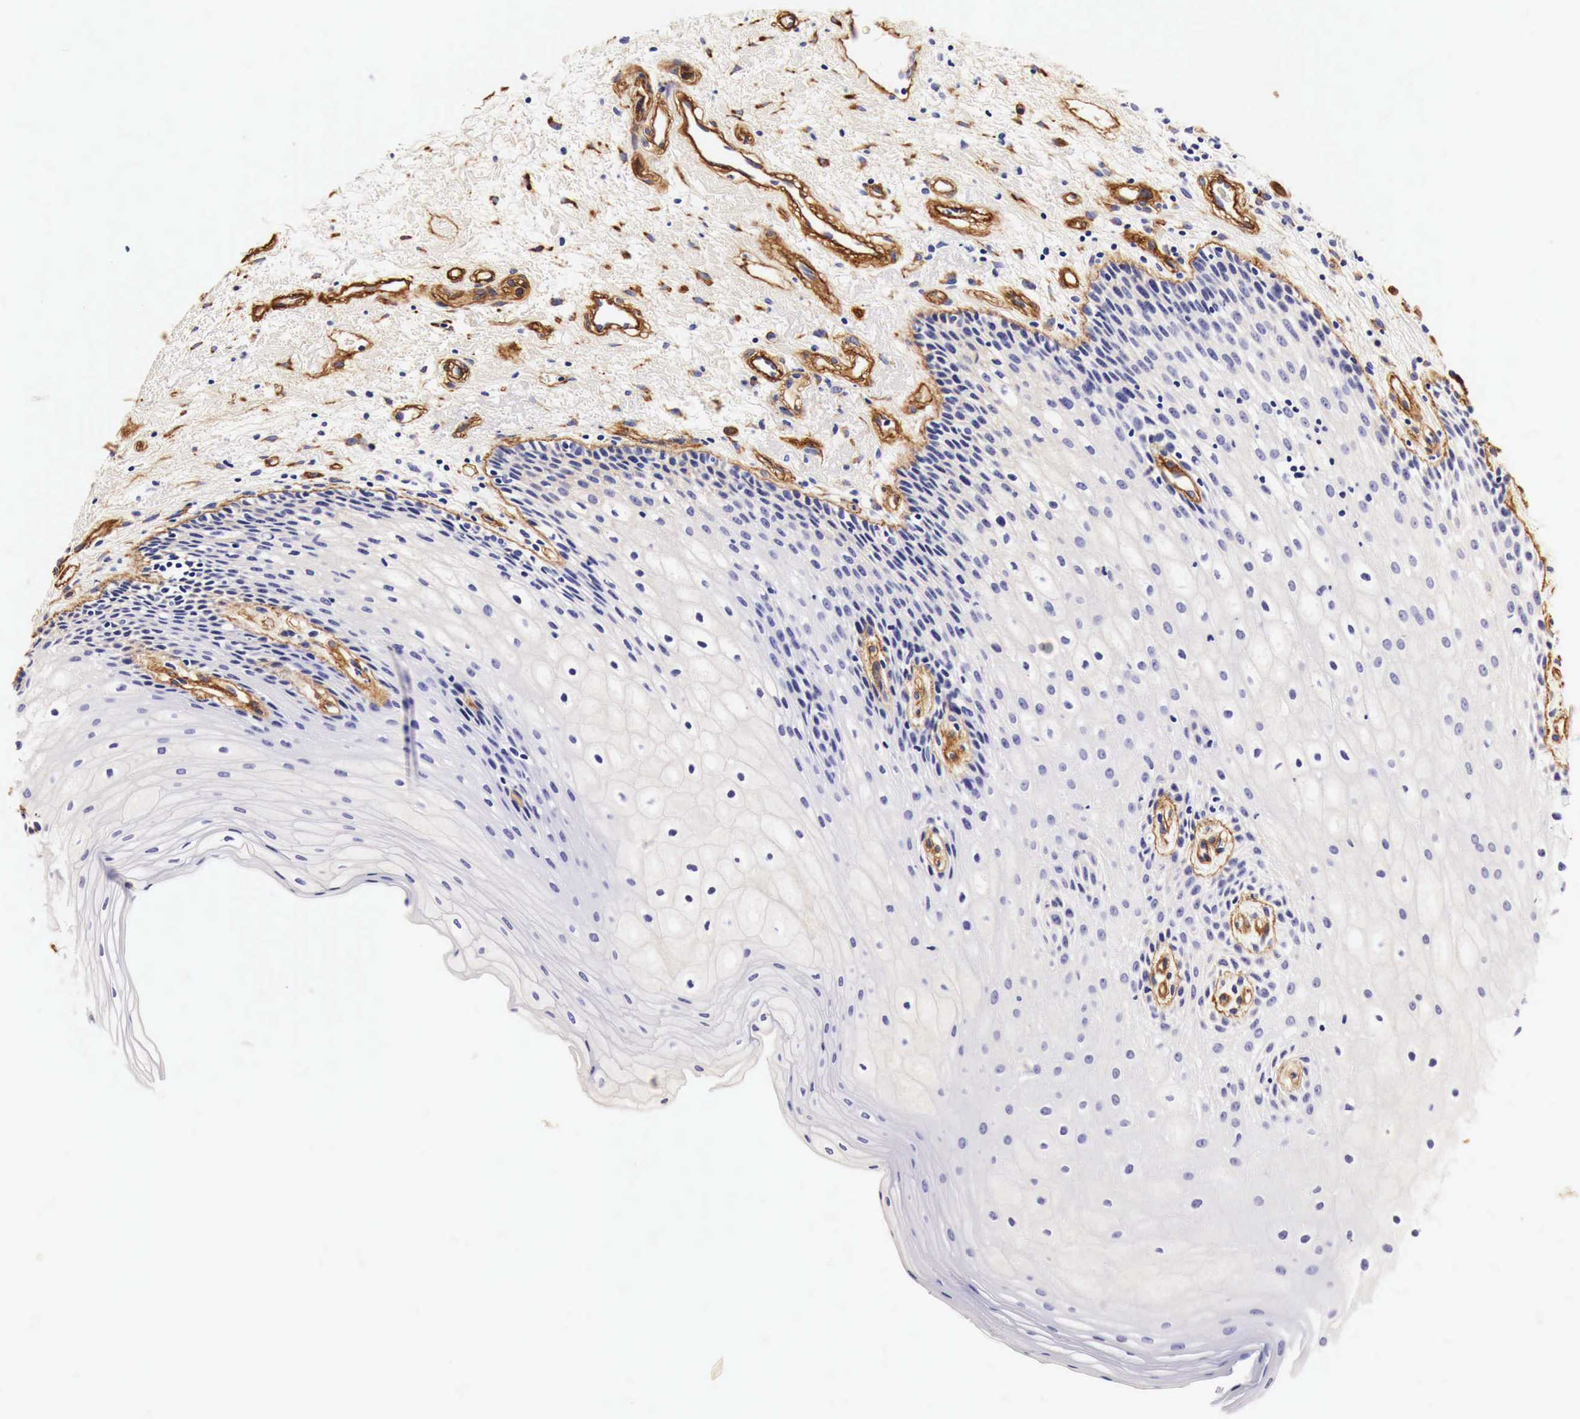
{"staining": {"intensity": "negative", "quantity": "none", "location": "none"}, "tissue": "oral mucosa", "cell_type": "Squamous epithelial cells", "image_type": "normal", "snomed": [{"axis": "morphology", "description": "Normal tissue, NOS"}, {"axis": "topography", "description": "Oral tissue"}], "caption": "DAB (3,3'-diaminobenzidine) immunohistochemical staining of unremarkable oral mucosa reveals no significant staining in squamous epithelial cells. Nuclei are stained in blue.", "gene": "LAMB2", "patient": {"sex": "female", "age": 79}}